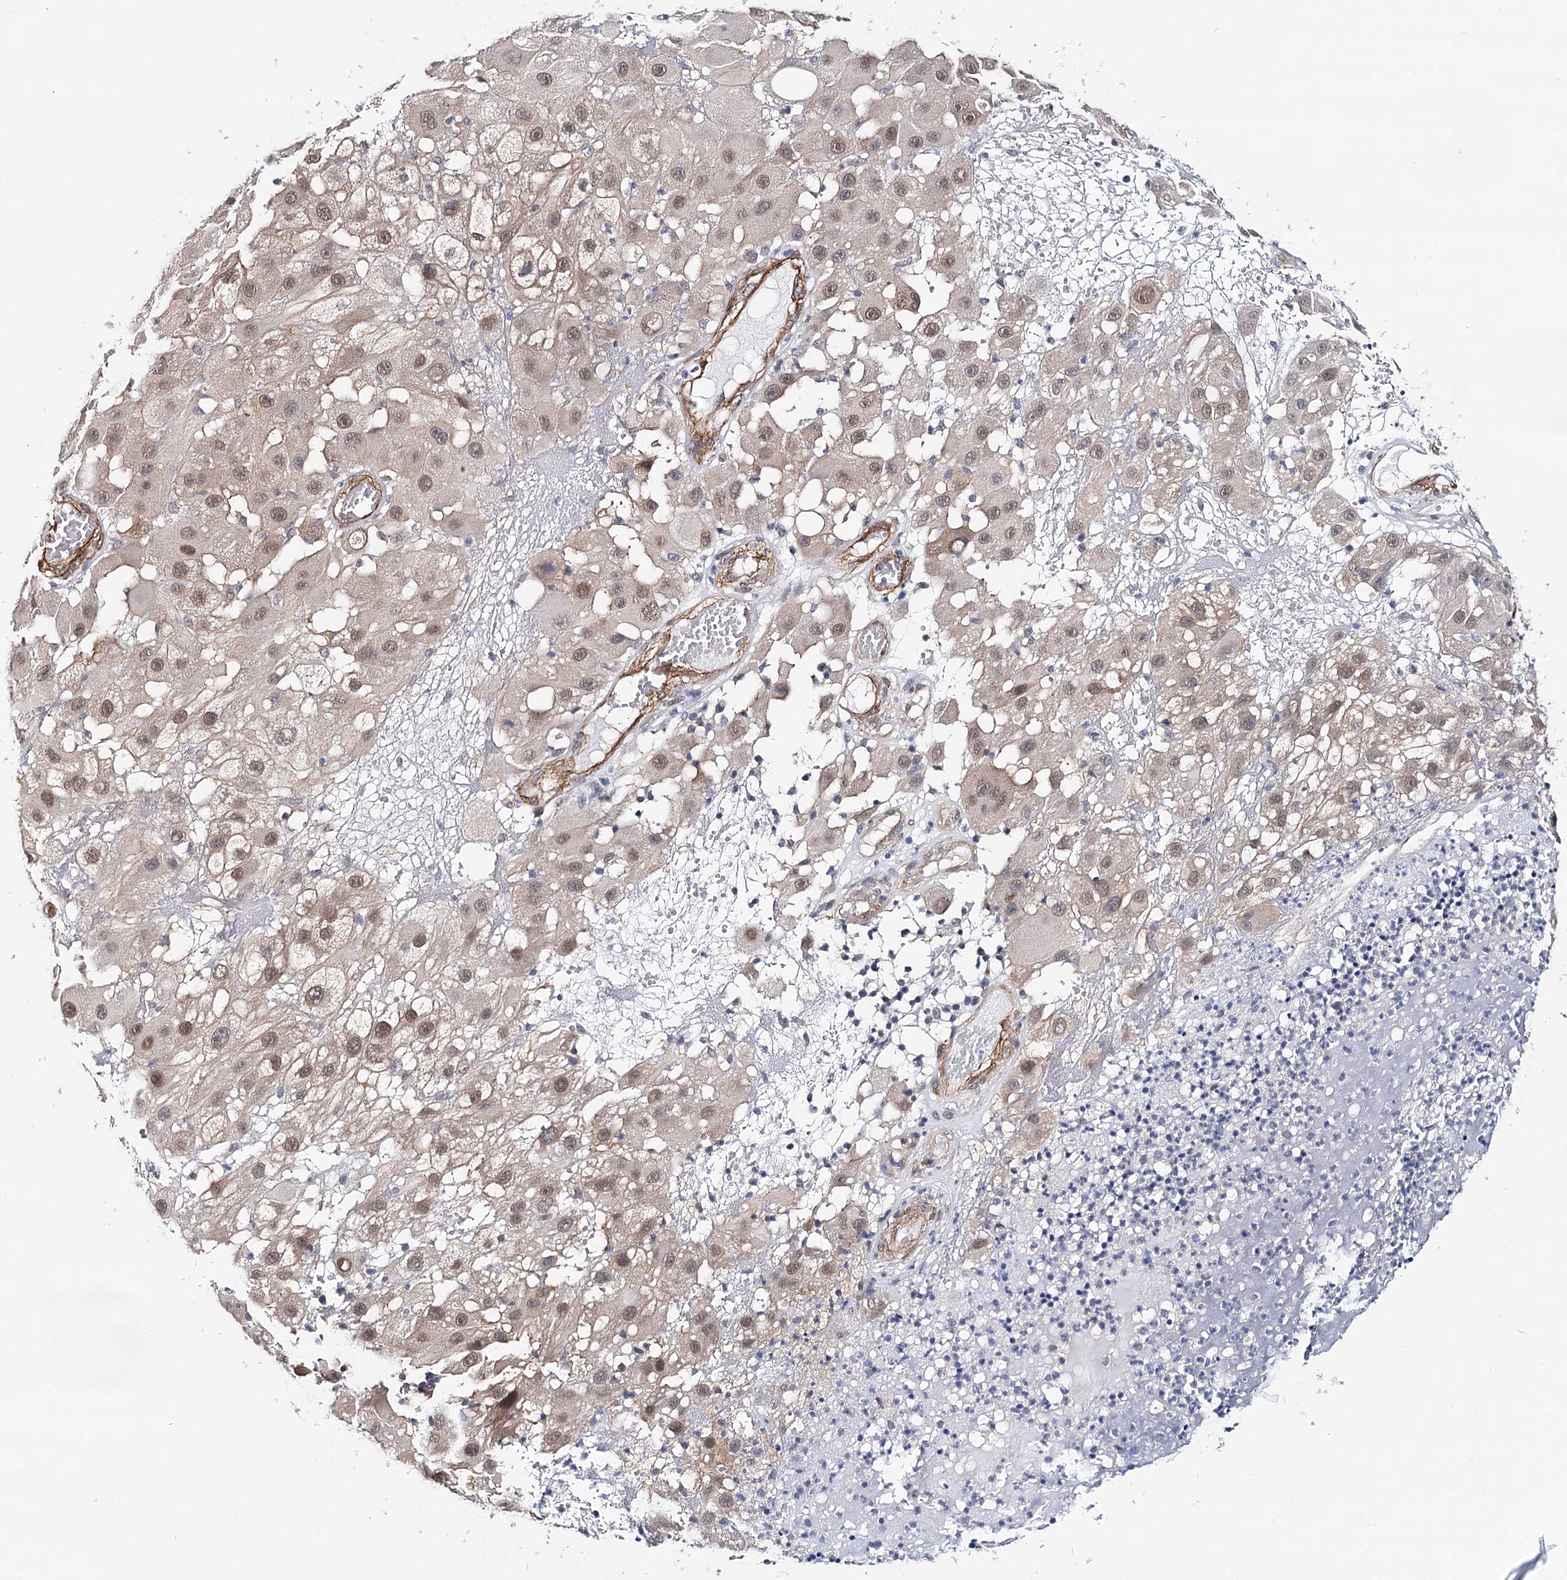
{"staining": {"intensity": "moderate", "quantity": ">75%", "location": "nuclear"}, "tissue": "melanoma", "cell_type": "Tumor cells", "image_type": "cancer", "snomed": [{"axis": "morphology", "description": "Malignant melanoma, NOS"}, {"axis": "topography", "description": "Skin"}], "caption": "Malignant melanoma was stained to show a protein in brown. There is medium levels of moderate nuclear expression in about >75% of tumor cells.", "gene": "PPP2R5B", "patient": {"sex": "female", "age": 81}}